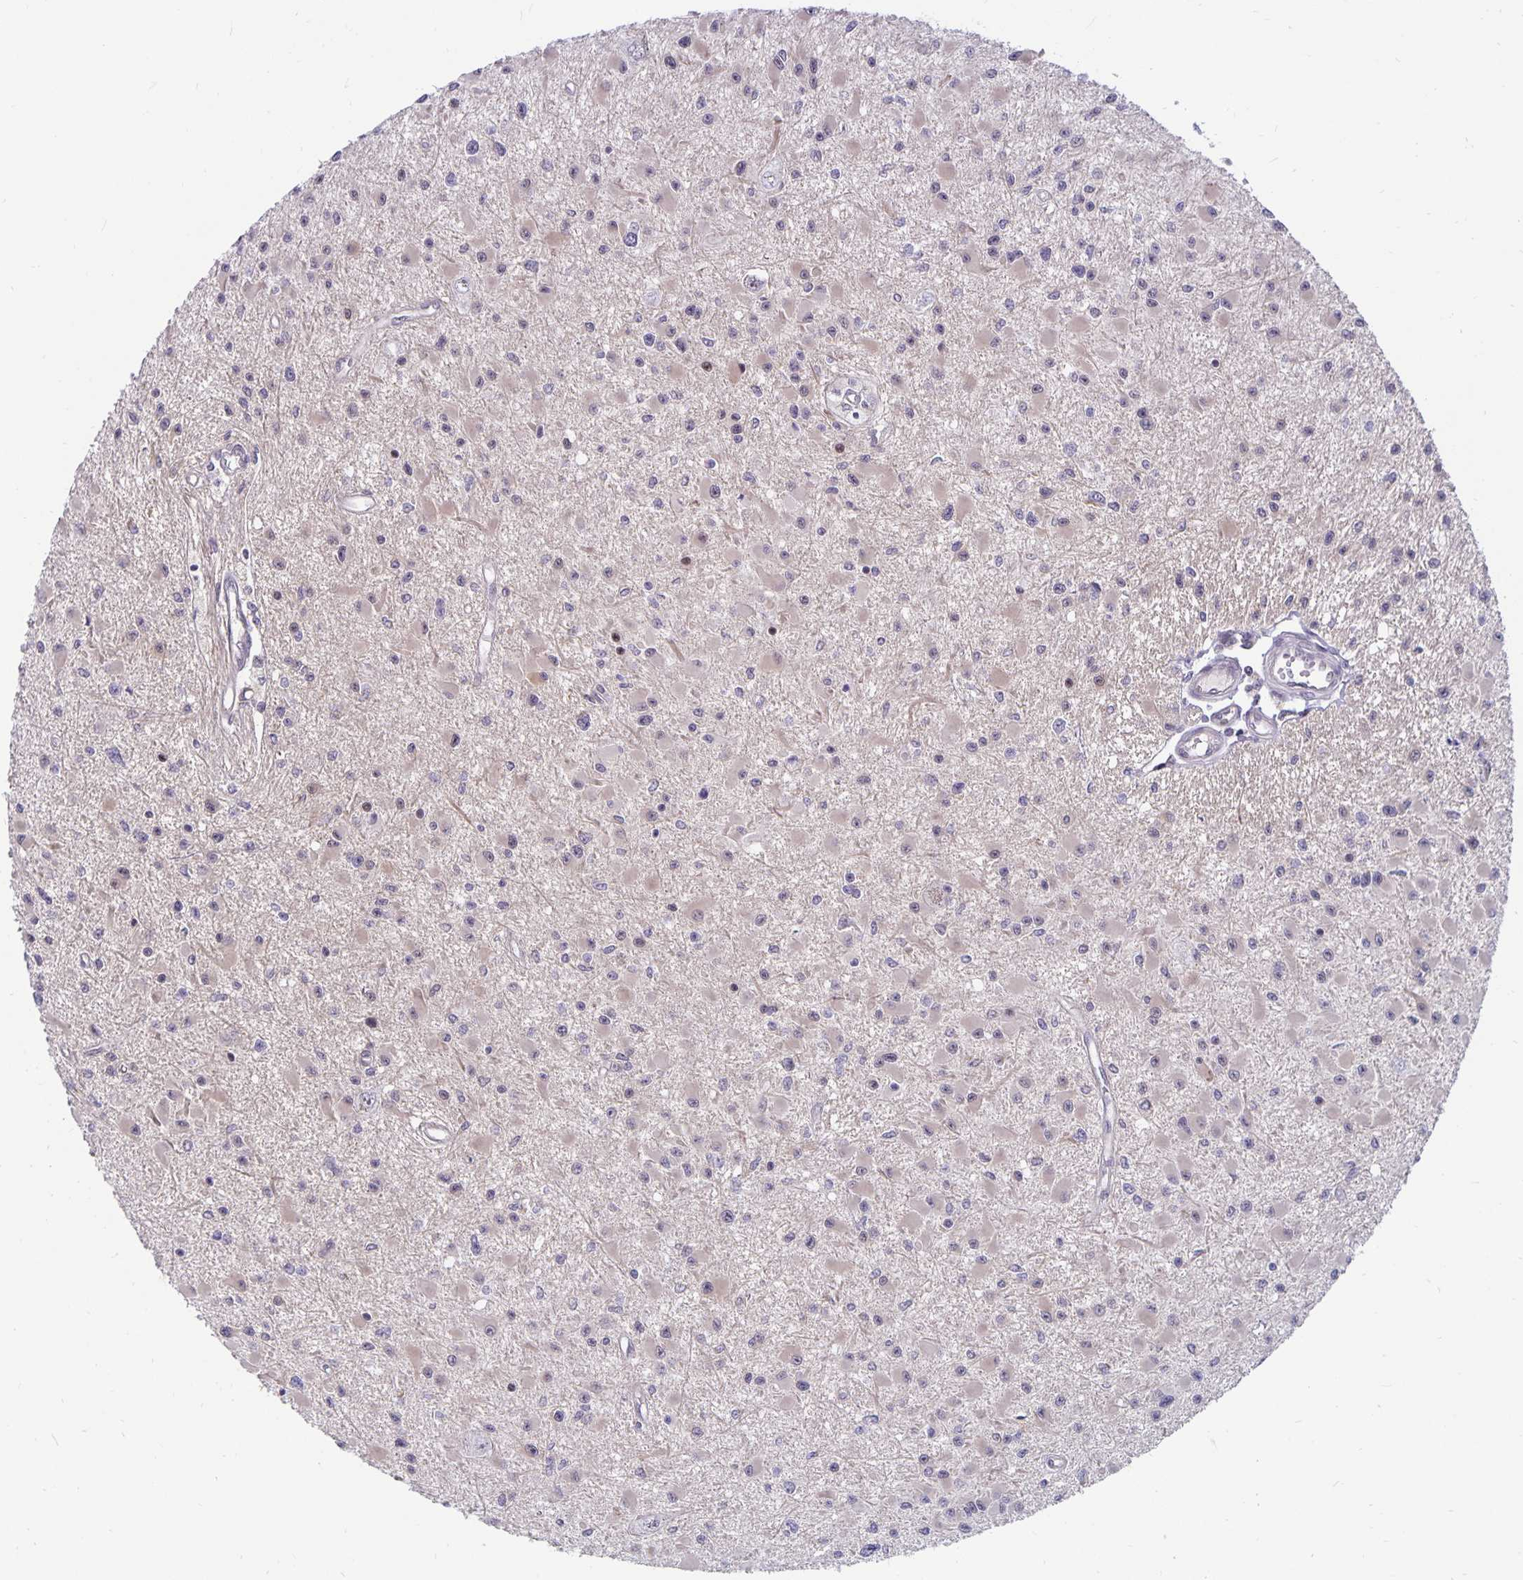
{"staining": {"intensity": "weak", "quantity": "<25%", "location": "cytoplasmic/membranous,nuclear"}, "tissue": "glioma", "cell_type": "Tumor cells", "image_type": "cancer", "snomed": [{"axis": "morphology", "description": "Glioma, malignant, High grade"}, {"axis": "topography", "description": "Brain"}], "caption": "A high-resolution image shows immunohistochemistry (IHC) staining of glioma, which displays no significant expression in tumor cells. (Brightfield microscopy of DAB (3,3'-diaminobenzidine) immunohistochemistry at high magnification).", "gene": "EXOC6B", "patient": {"sex": "male", "age": 54}}